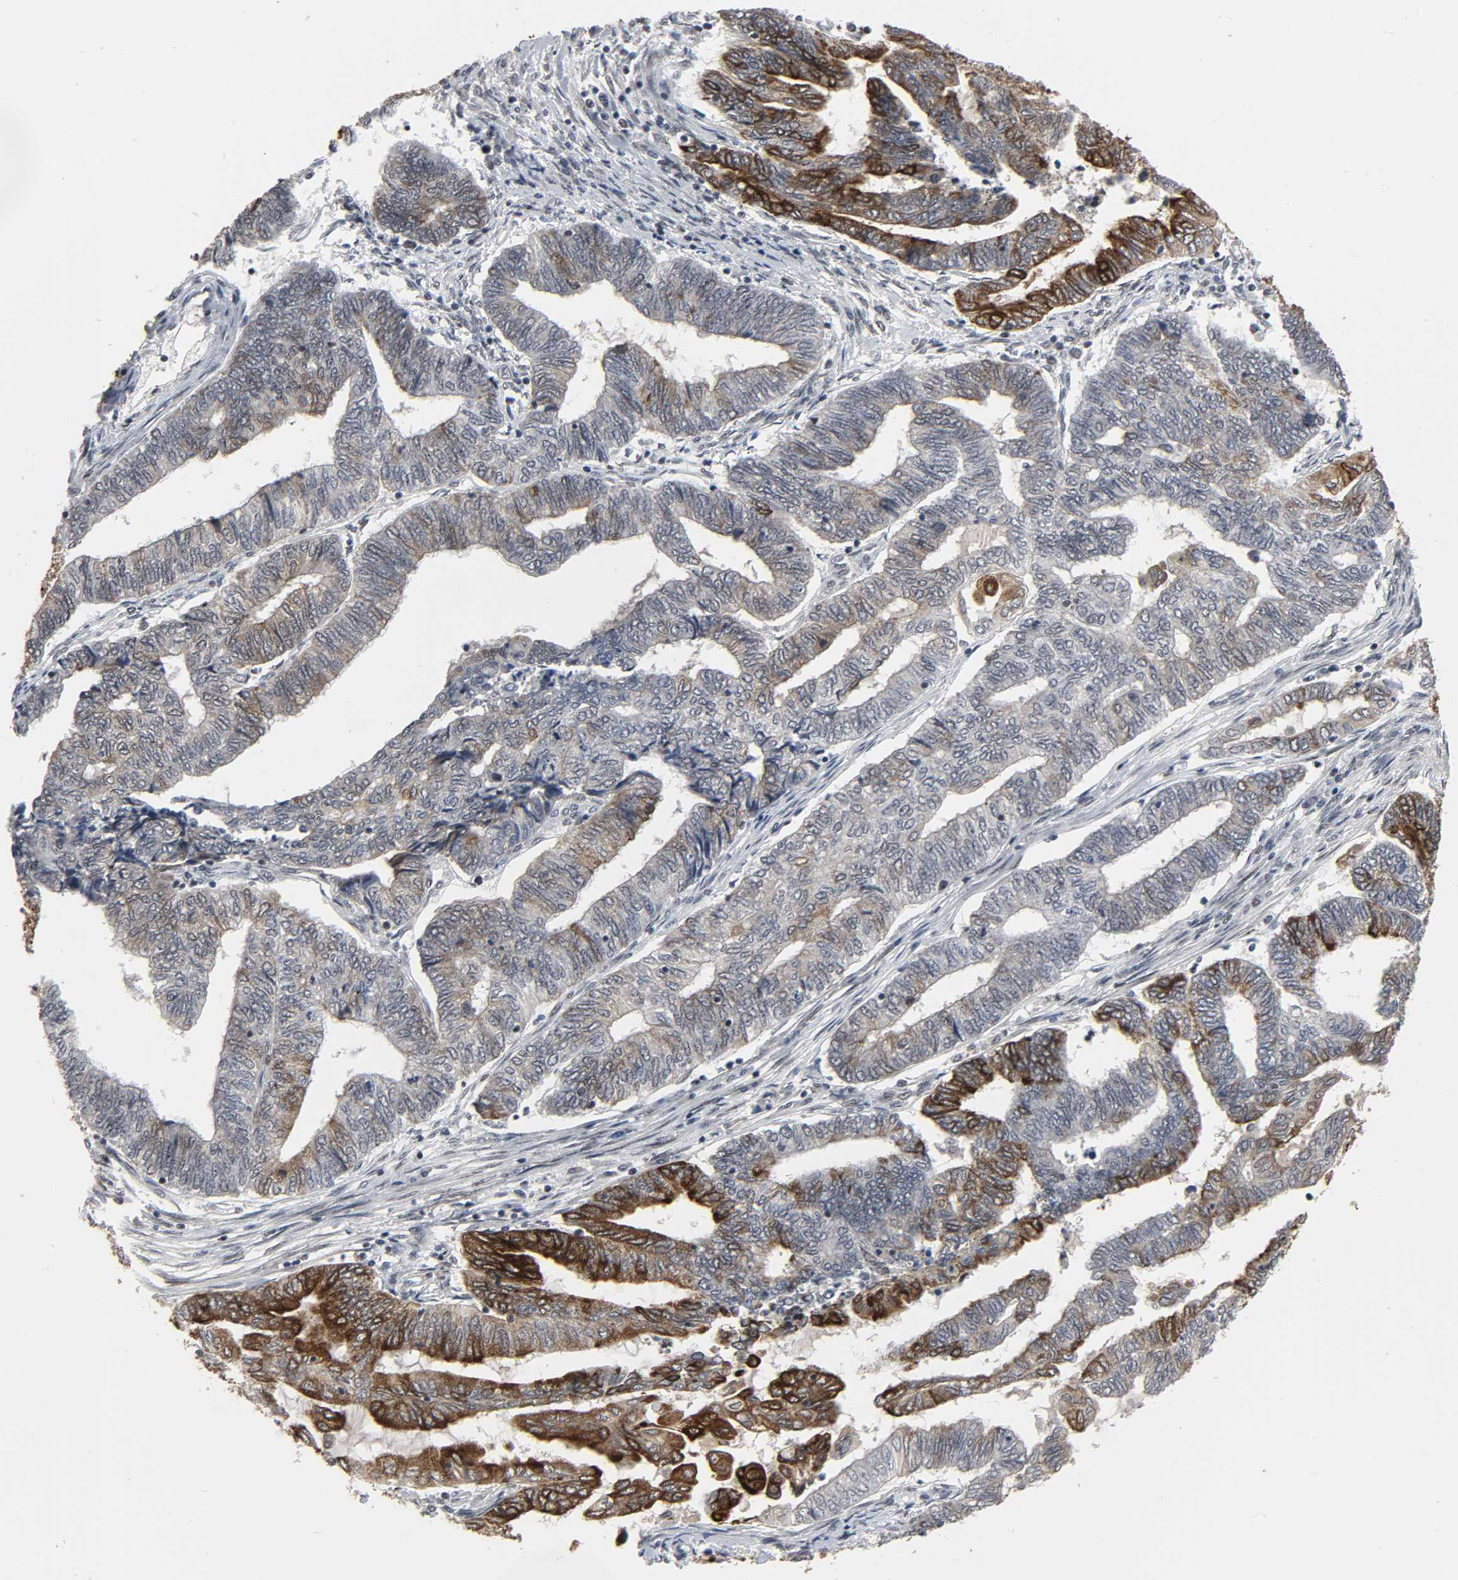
{"staining": {"intensity": "strong", "quantity": "25%-75%", "location": "cytoplasmic/membranous"}, "tissue": "endometrial cancer", "cell_type": "Tumor cells", "image_type": "cancer", "snomed": [{"axis": "morphology", "description": "Adenocarcinoma, NOS"}, {"axis": "topography", "description": "Uterus"}, {"axis": "topography", "description": "Endometrium"}], "caption": "DAB immunohistochemical staining of adenocarcinoma (endometrial) shows strong cytoplasmic/membranous protein positivity in about 25%-75% of tumor cells. The protein of interest is shown in brown color, while the nuclei are stained blue.", "gene": "MUC1", "patient": {"sex": "female", "age": 70}}